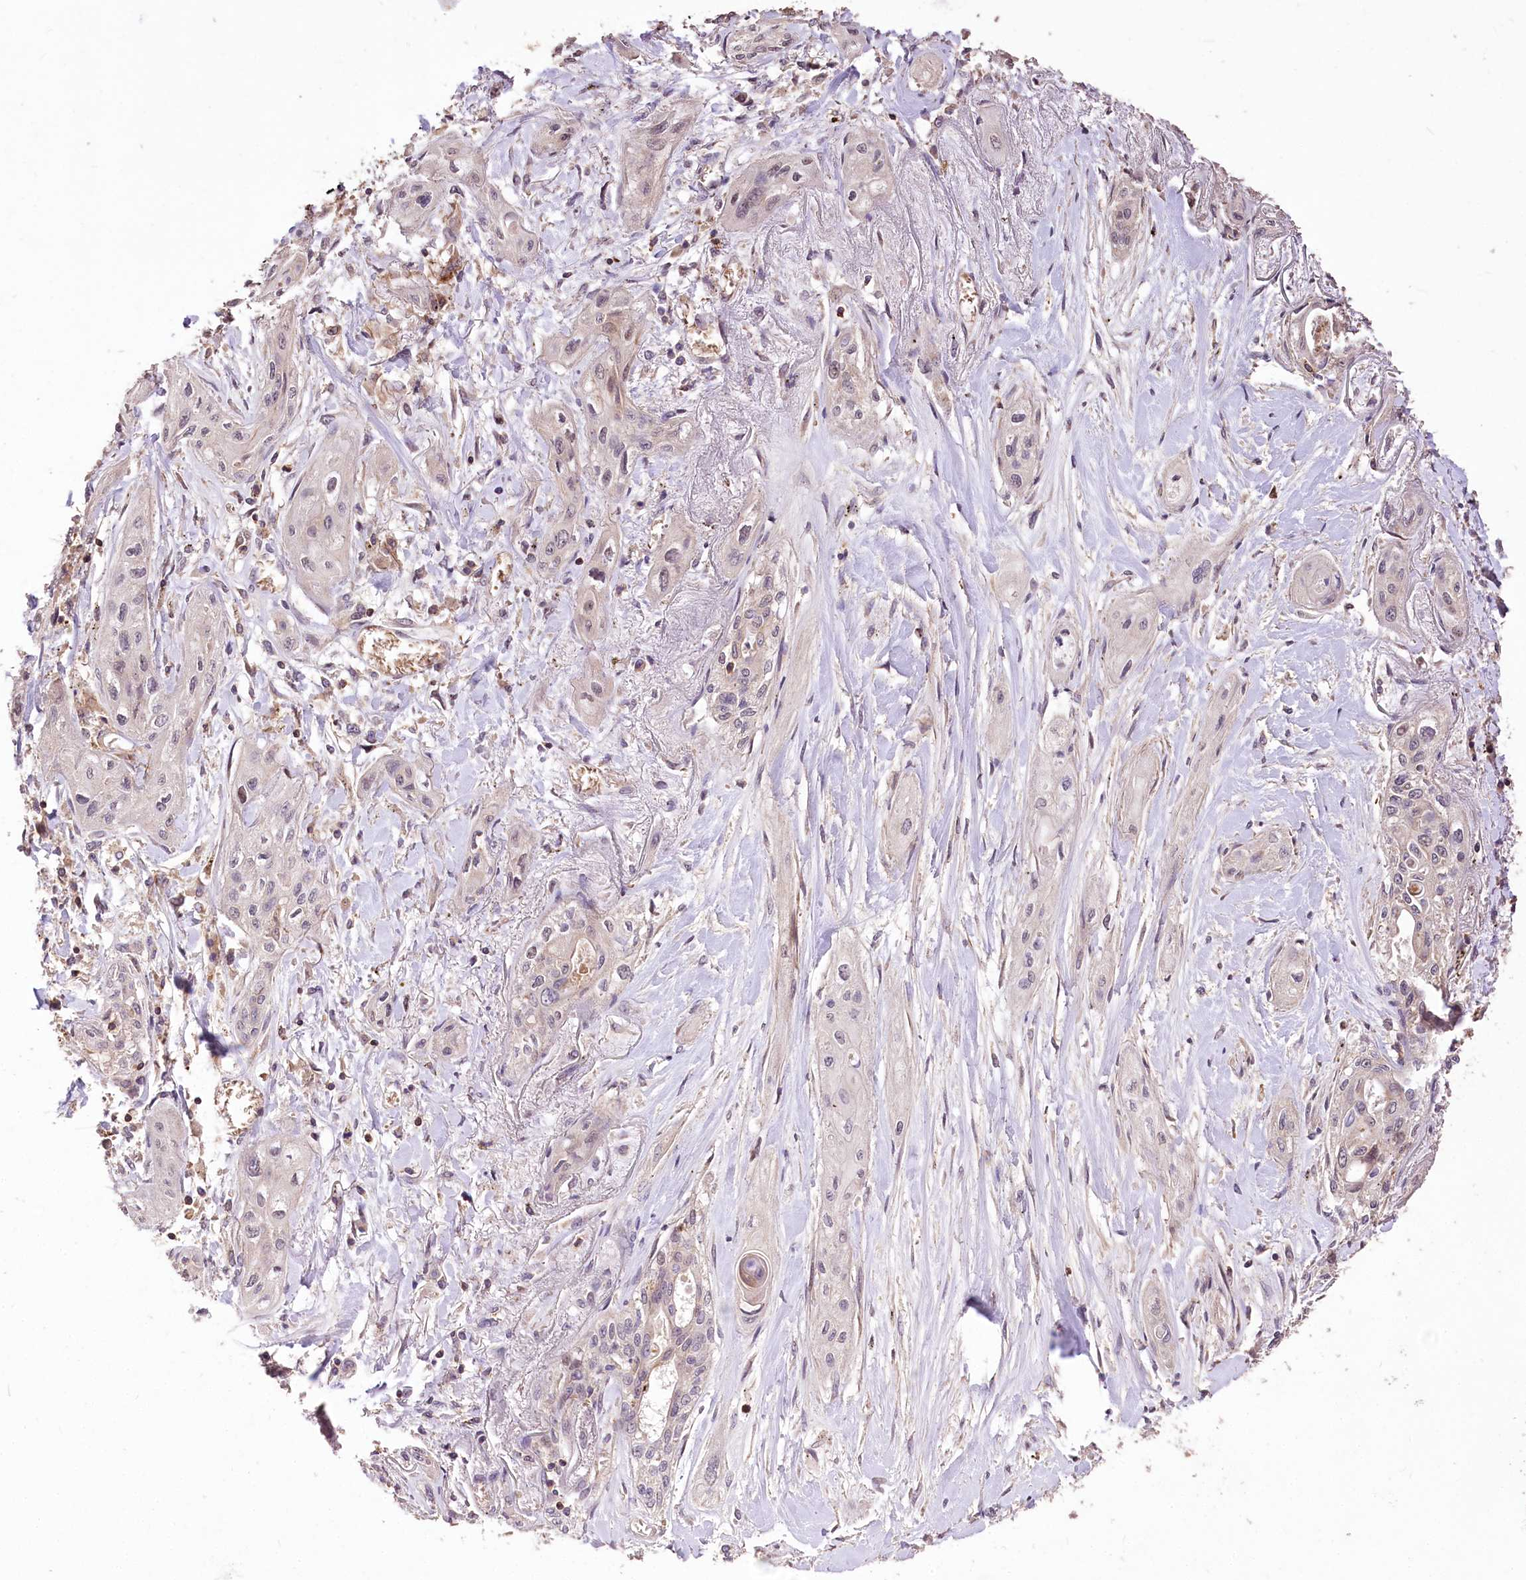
{"staining": {"intensity": "negative", "quantity": "none", "location": "none"}, "tissue": "lung cancer", "cell_type": "Tumor cells", "image_type": "cancer", "snomed": [{"axis": "morphology", "description": "Squamous cell carcinoma, NOS"}, {"axis": "topography", "description": "Lung"}], "caption": "This image is of squamous cell carcinoma (lung) stained with IHC to label a protein in brown with the nuclei are counter-stained blue. There is no positivity in tumor cells.", "gene": "SERGEF", "patient": {"sex": "female", "age": 47}}